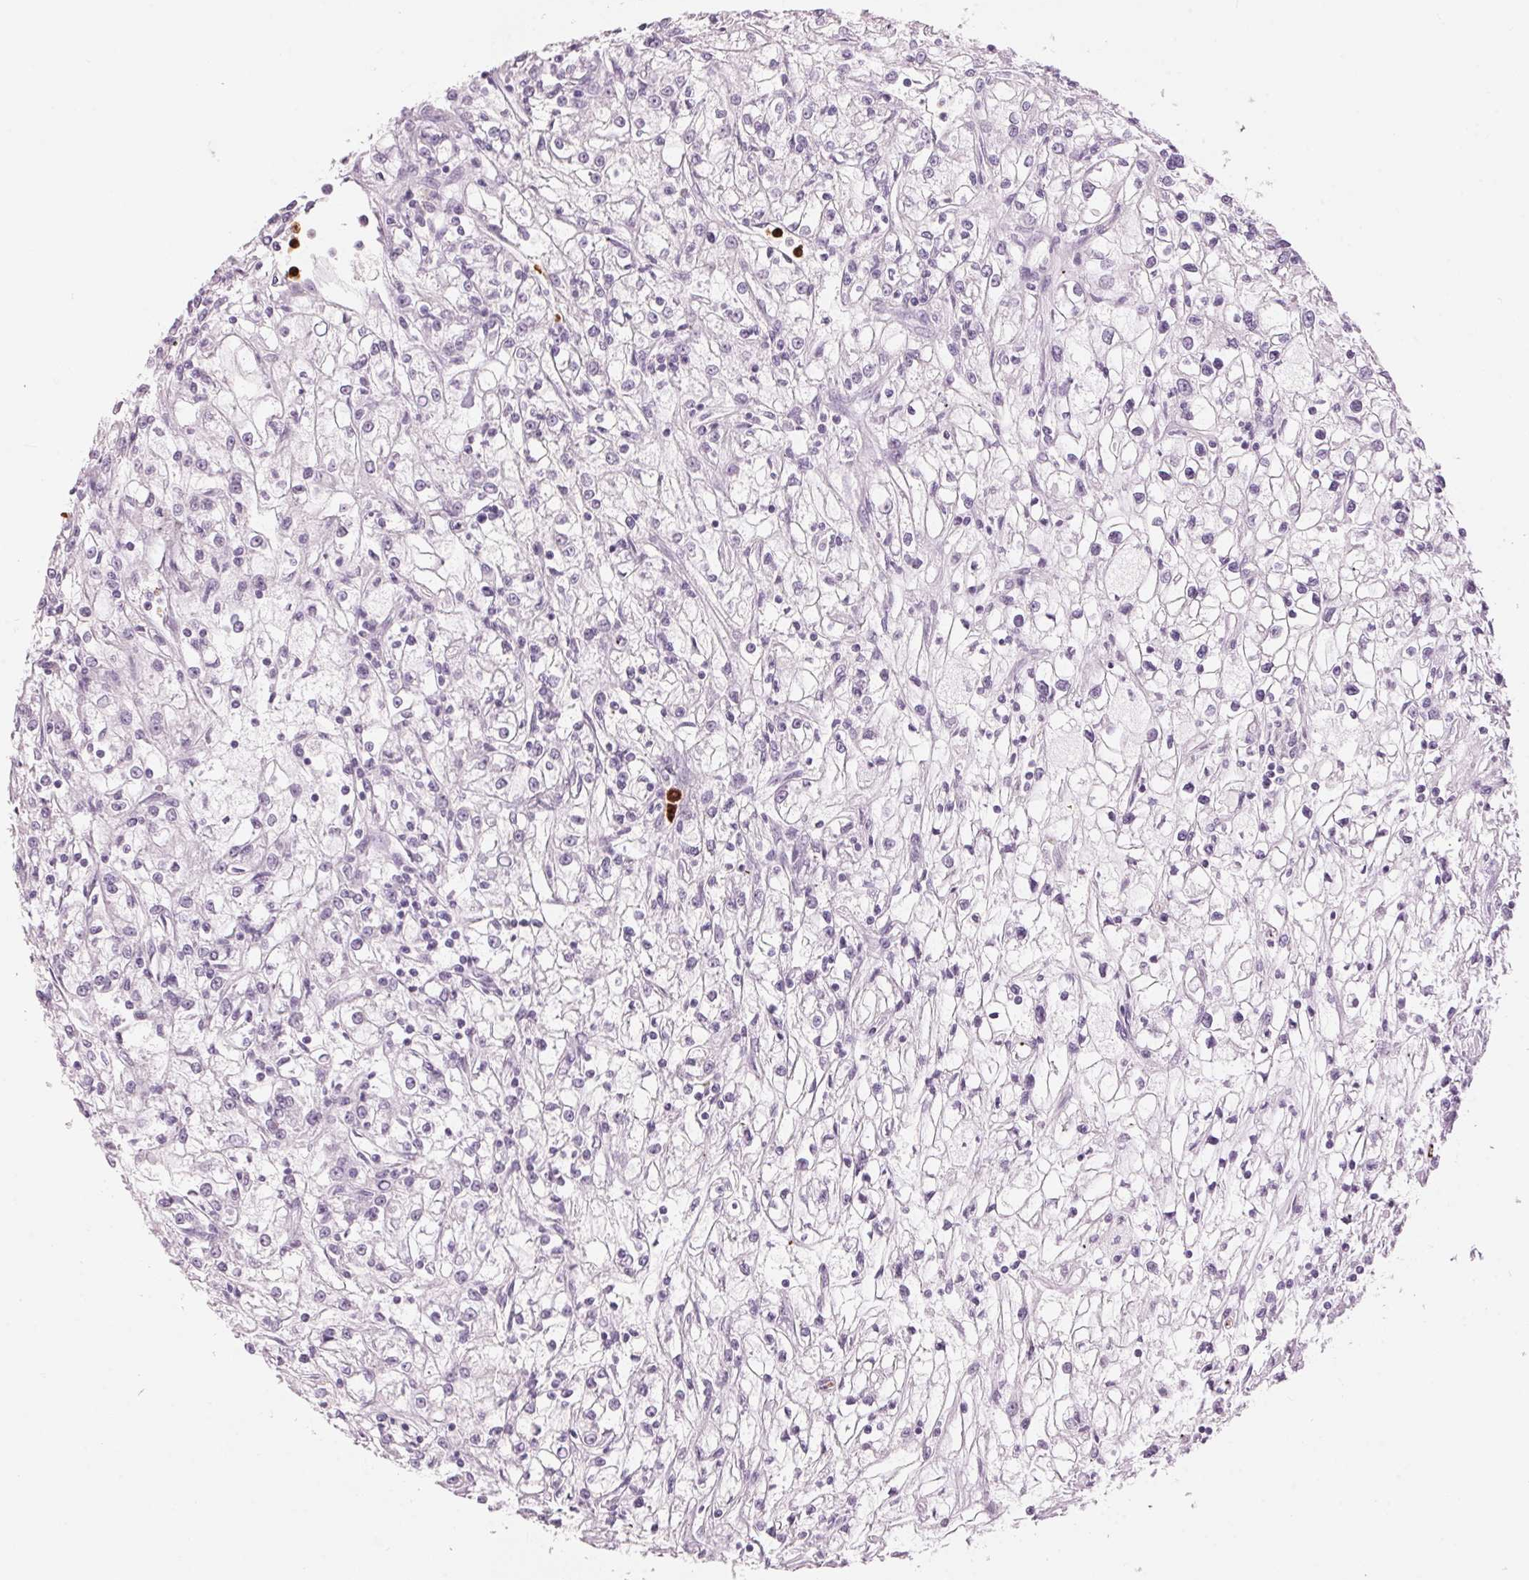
{"staining": {"intensity": "negative", "quantity": "none", "location": "none"}, "tissue": "renal cancer", "cell_type": "Tumor cells", "image_type": "cancer", "snomed": [{"axis": "morphology", "description": "Adenocarcinoma, NOS"}, {"axis": "topography", "description": "Kidney"}], "caption": "Image shows no protein positivity in tumor cells of adenocarcinoma (renal) tissue.", "gene": "KLK7", "patient": {"sex": "female", "age": 59}}